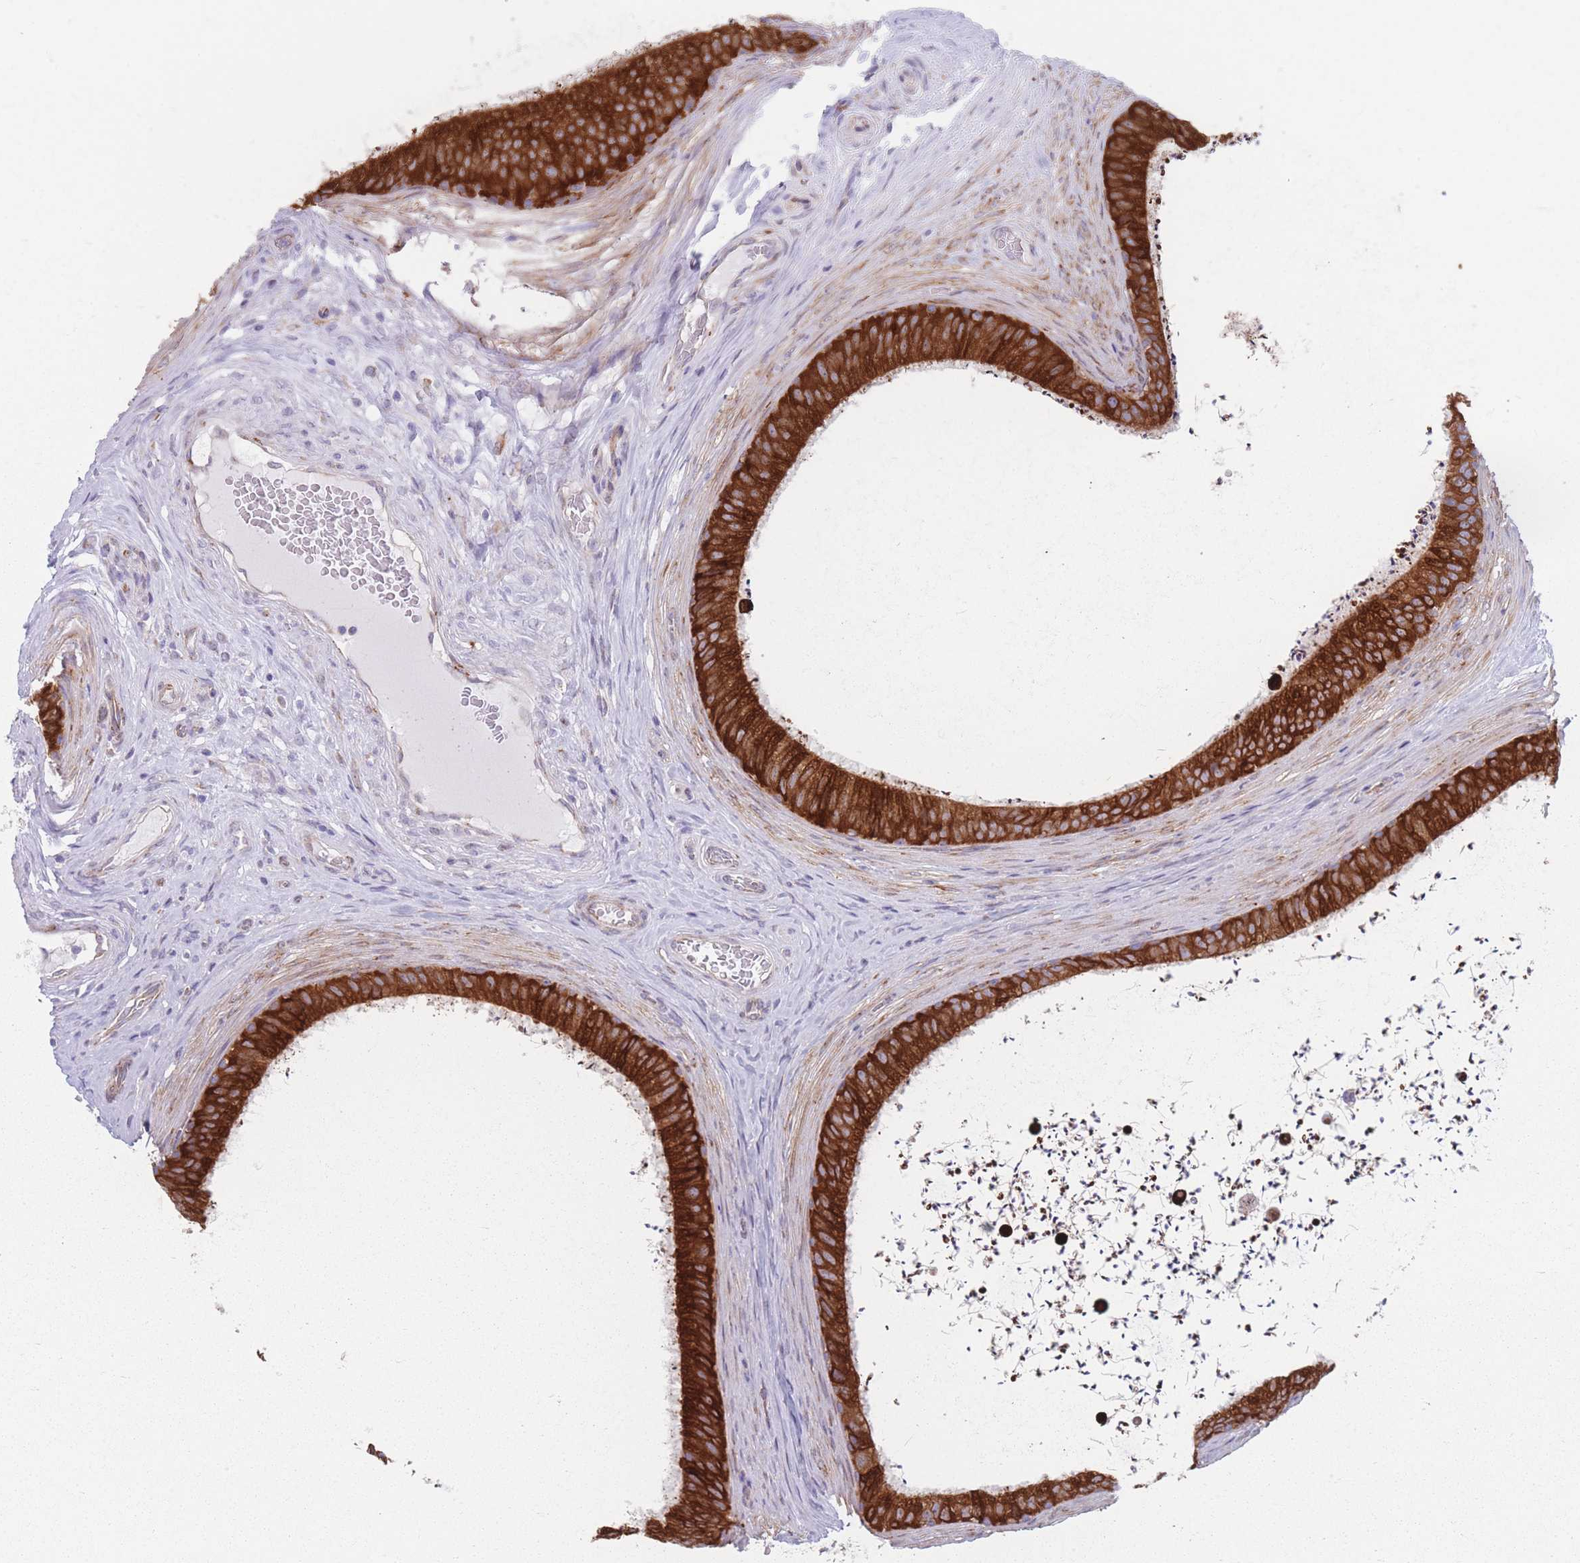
{"staining": {"intensity": "strong", "quantity": ">75%", "location": "cytoplasmic/membranous"}, "tissue": "epididymis", "cell_type": "Glandular cells", "image_type": "normal", "snomed": [{"axis": "morphology", "description": "Normal tissue, NOS"}, {"axis": "topography", "description": "Testis"}, {"axis": "topography", "description": "Epididymis"}], "caption": "This photomicrograph demonstrates IHC staining of unremarkable epididymis, with high strong cytoplasmic/membranous staining in about >75% of glandular cells.", "gene": "AK9", "patient": {"sex": "male", "age": 41}}